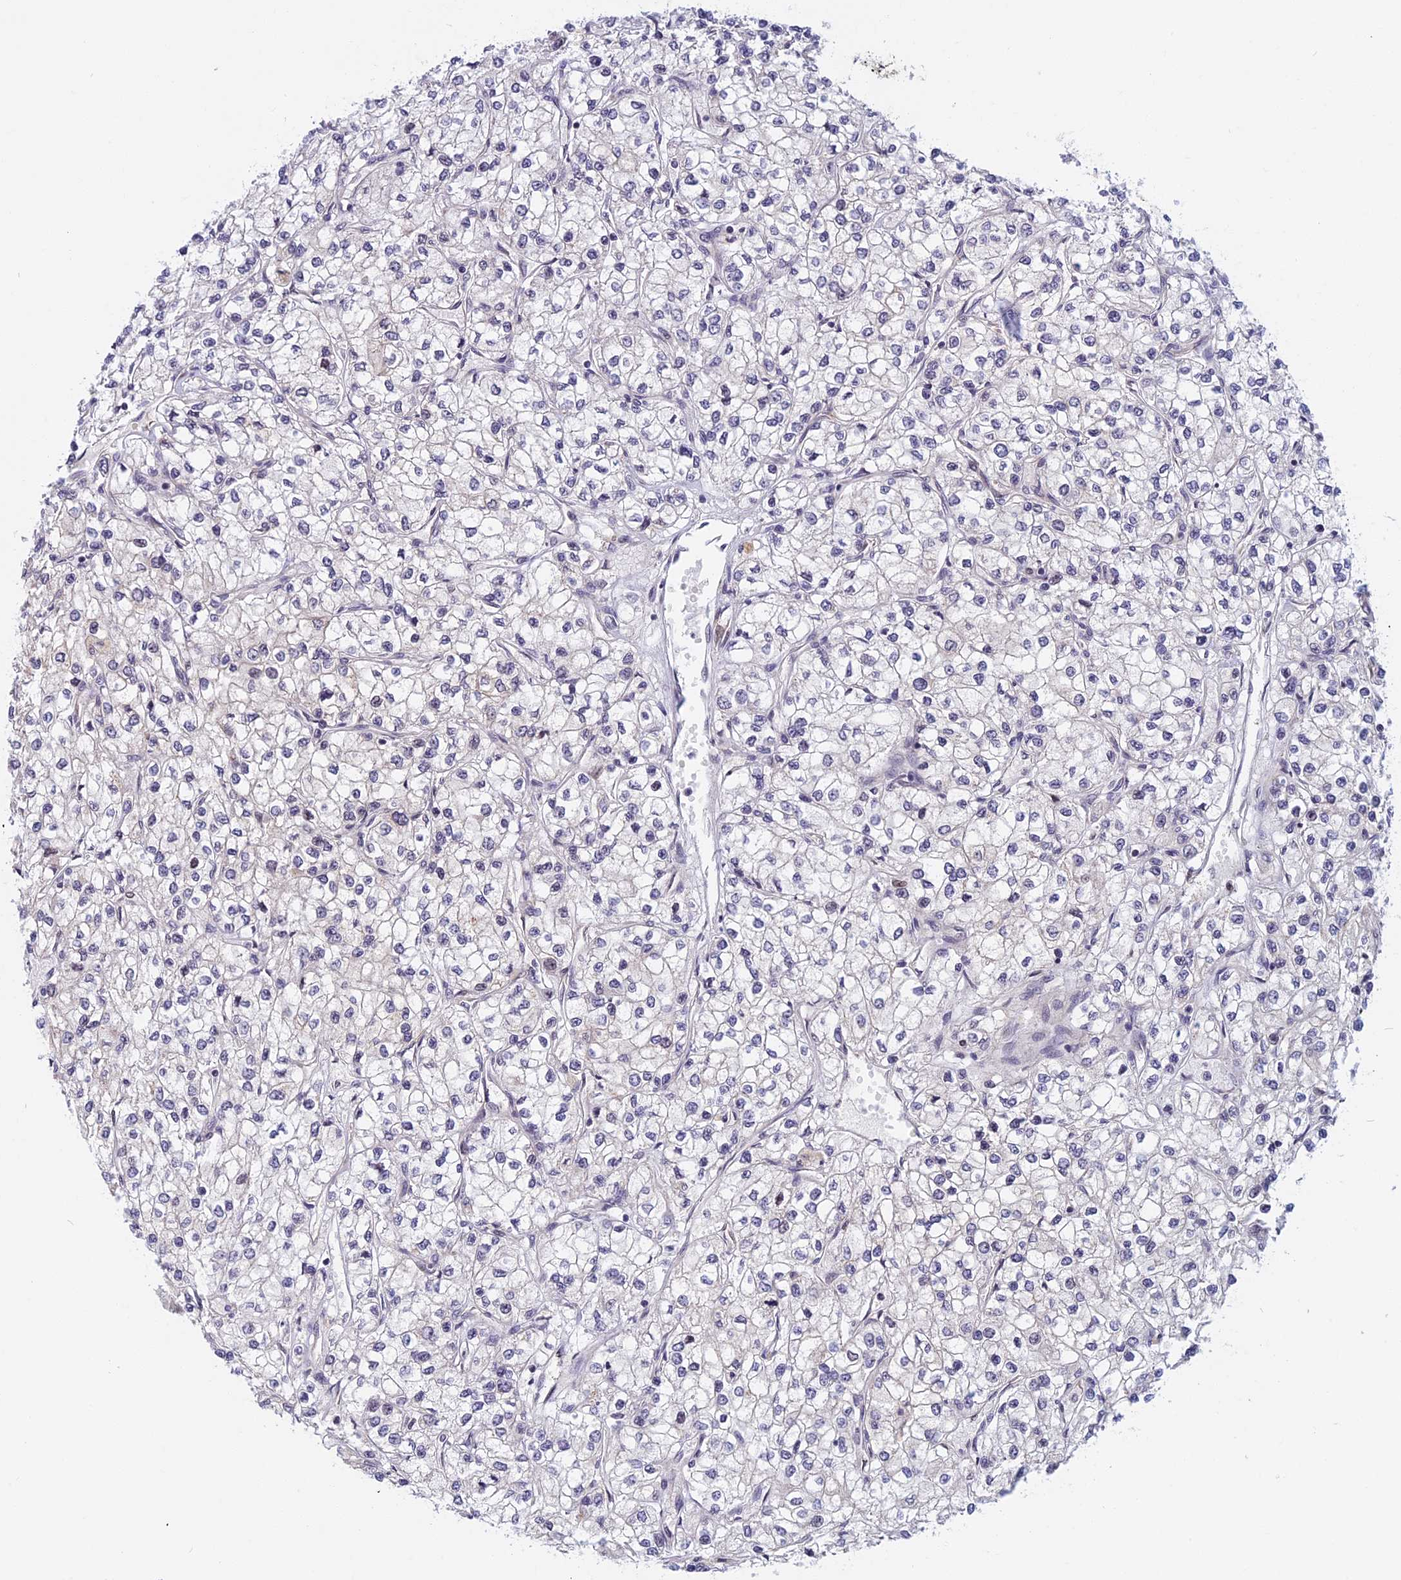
{"staining": {"intensity": "negative", "quantity": "none", "location": "none"}, "tissue": "renal cancer", "cell_type": "Tumor cells", "image_type": "cancer", "snomed": [{"axis": "morphology", "description": "Adenocarcinoma, NOS"}, {"axis": "topography", "description": "Kidney"}], "caption": "Immunohistochemistry of adenocarcinoma (renal) reveals no positivity in tumor cells.", "gene": "CCDC113", "patient": {"sex": "male", "age": 80}}